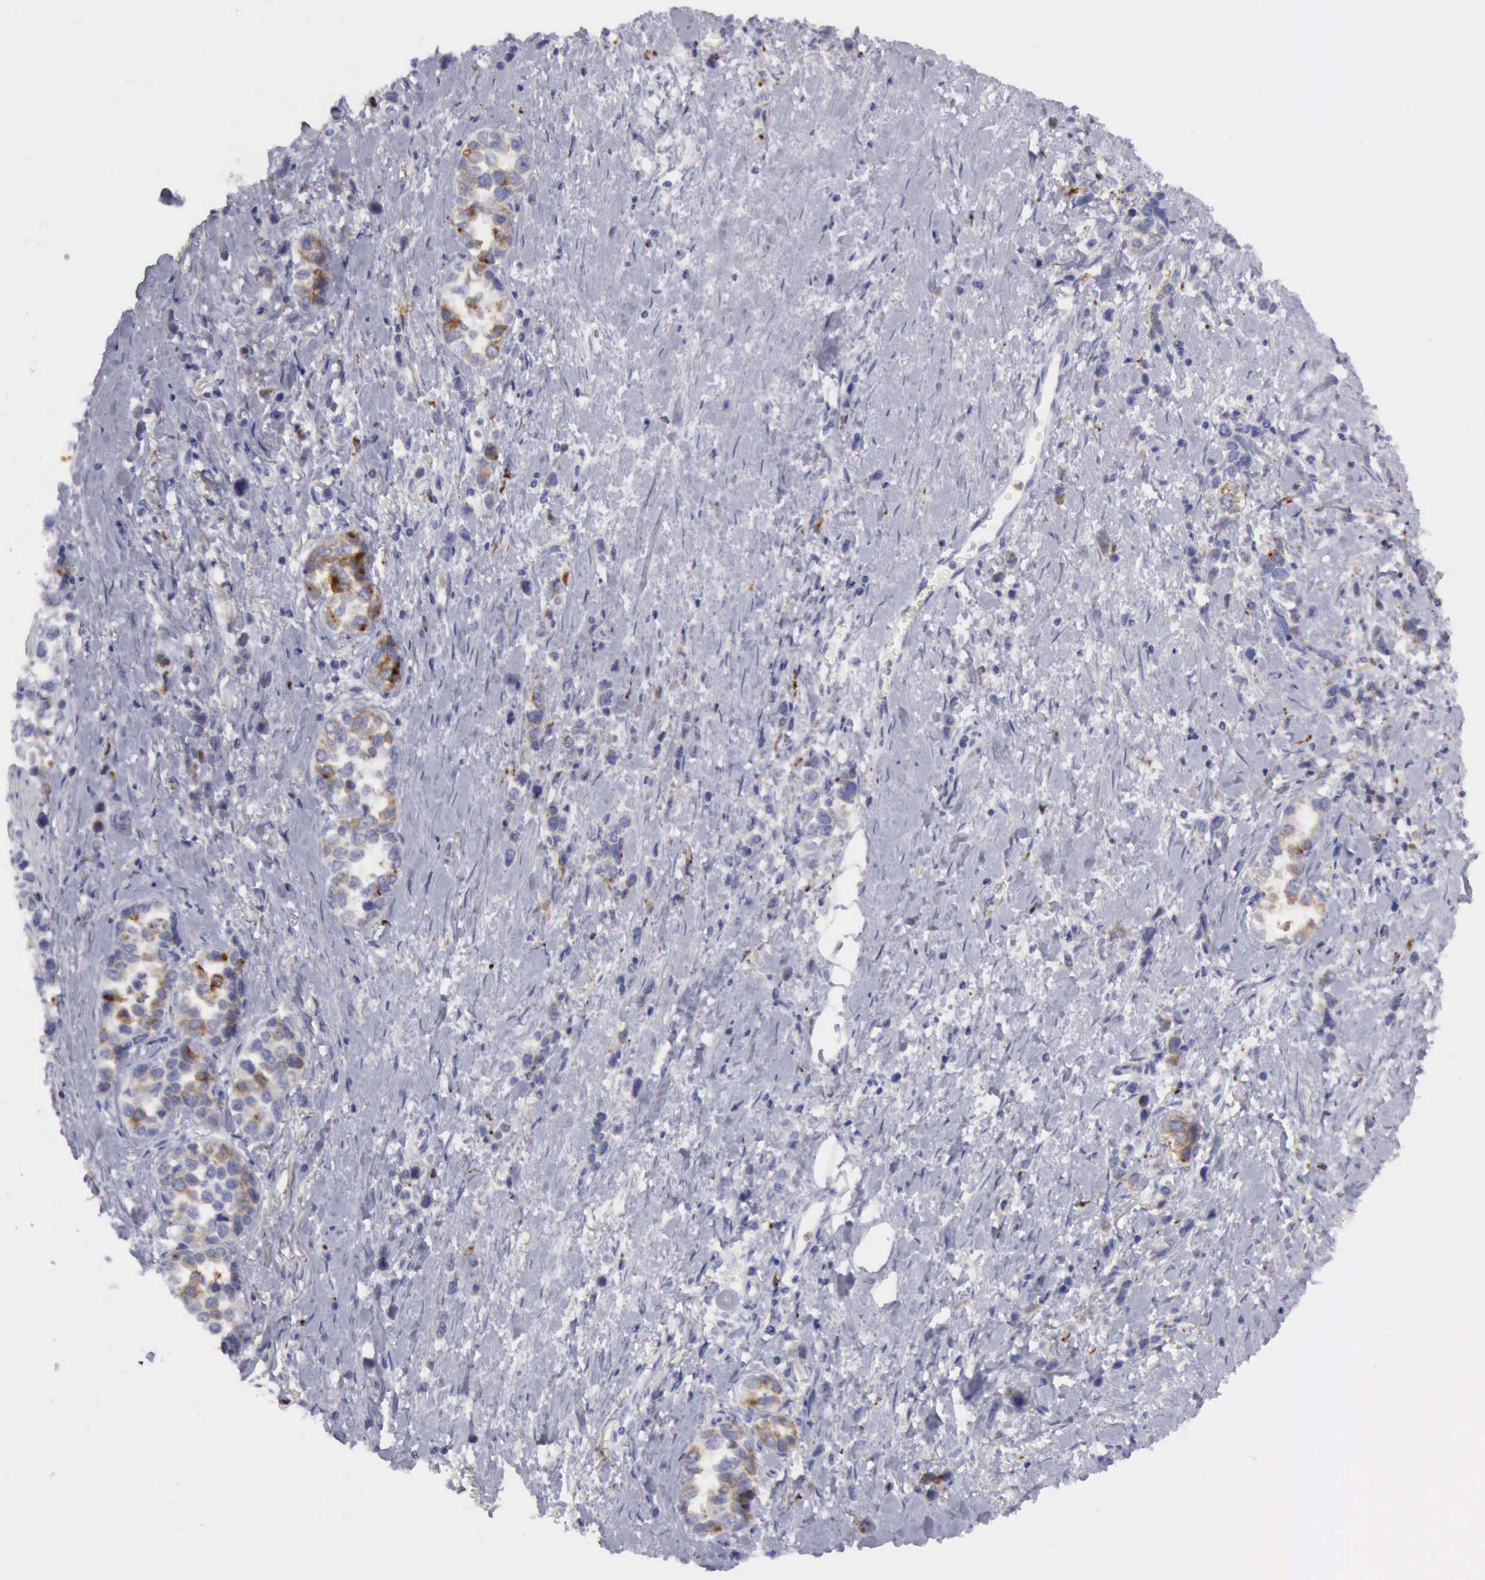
{"staining": {"intensity": "moderate", "quantity": "25%-75%", "location": "cytoplasmic/membranous"}, "tissue": "stomach cancer", "cell_type": "Tumor cells", "image_type": "cancer", "snomed": [{"axis": "morphology", "description": "Adenocarcinoma, NOS"}, {"axis": "topography", "description": "Stomach, upper"}], "caption": "A medium amount of moderate cytoplasmic/membranous expression is seen in approximately 25%-75% of tumor cells in stomach cancer (adenocarcinoma) tissue.", "gene": "CTSS", "patient": {"sex": "male", "age": 76}}